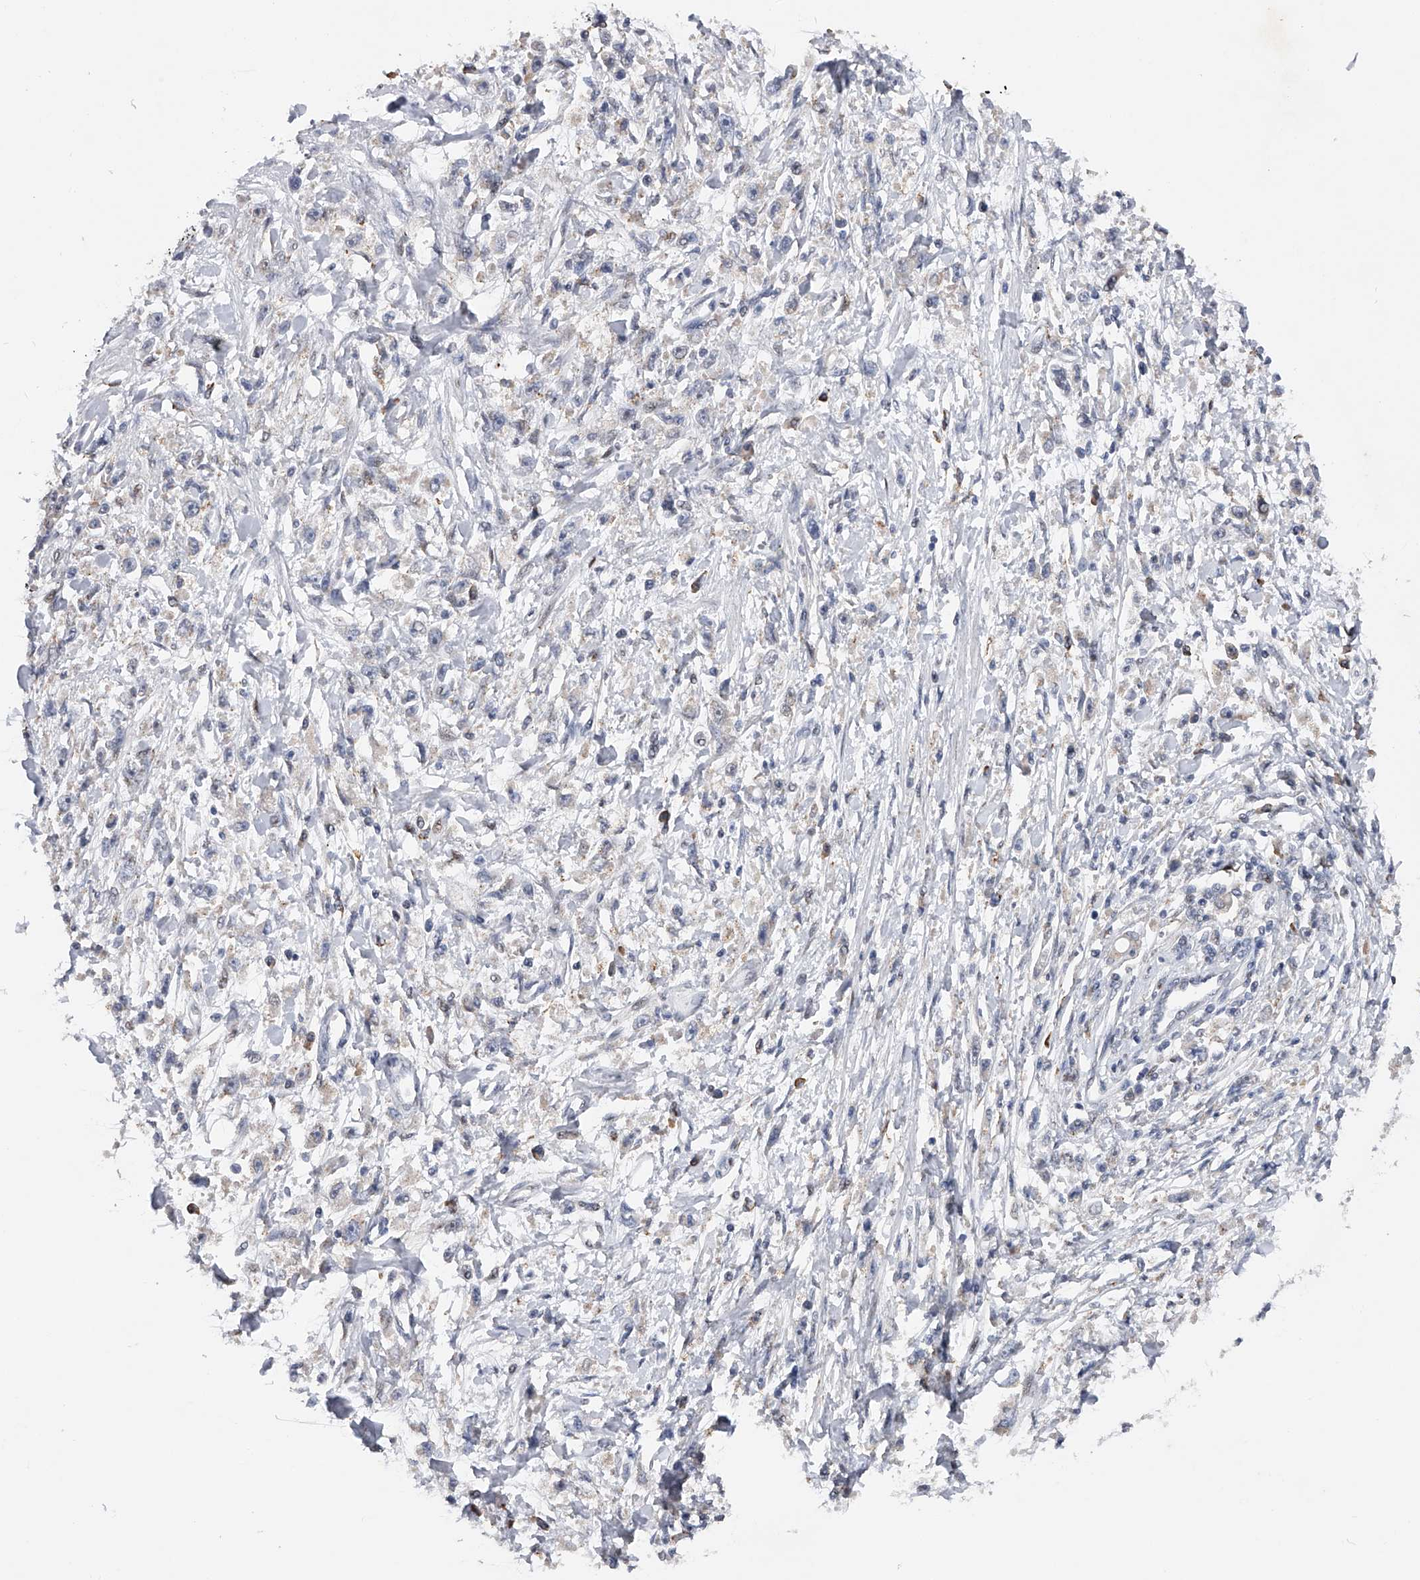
{"staining": {"intensity": "negative", "quantity": "none", "location": "none"}, "tissue": "stomach cancer", "cell_type": "Tumor cells", "image_type": "cancer", "snomed": [{"axis": "morphology", "description": "Adenocarcinoma, NOS"}, {"axis": "topography", "description": "Stomach"}], "caption": "There is no significant positivity in tumor cells of adenocarcinoma (stomach).", "gene": "RWDD2A", "patient": {"sex": "female", "age": 59}}